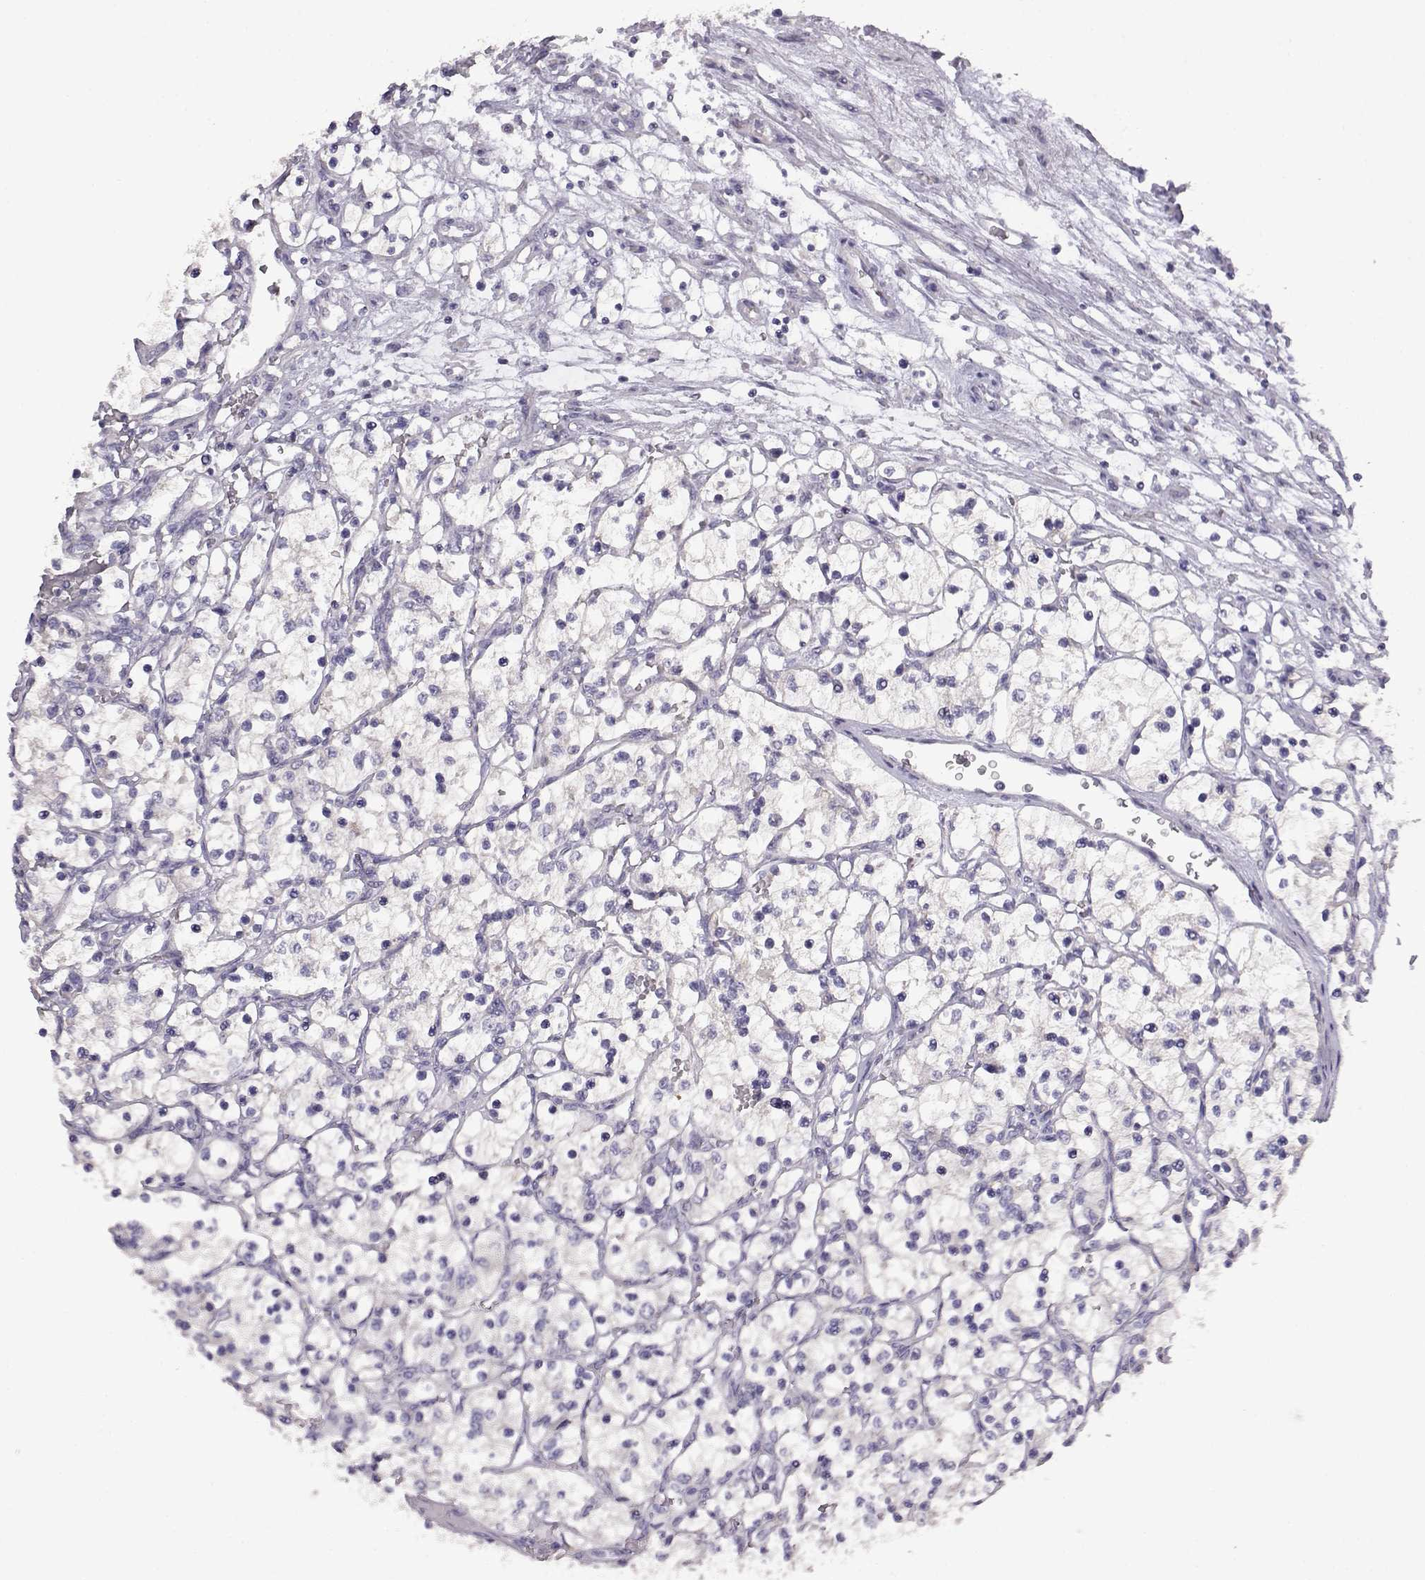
{"staining": {"intensity": "negative", "quantity": "none", "location": "none"}, "tissue": "renal cancer", "cell_type": "Tumor cells", "image_type": "cancer", "snomed": [{"axis": "morphology", "description": "Adenocarcinoma, NOS"}, {"axis": "topography", "description": "Kidney"}], "caption": "Immunohistochemistry of renal adenocarcinoma shows no positivity in tumor cells. Brightfield microscopy of immunohistochemistry stained with DAB (3,3'-diaminobenzidine) (brown) and hematoxylin (blue), captured at high magnification.", "gene": "VGF", "patient": {"sex": "female", "age": 69}}